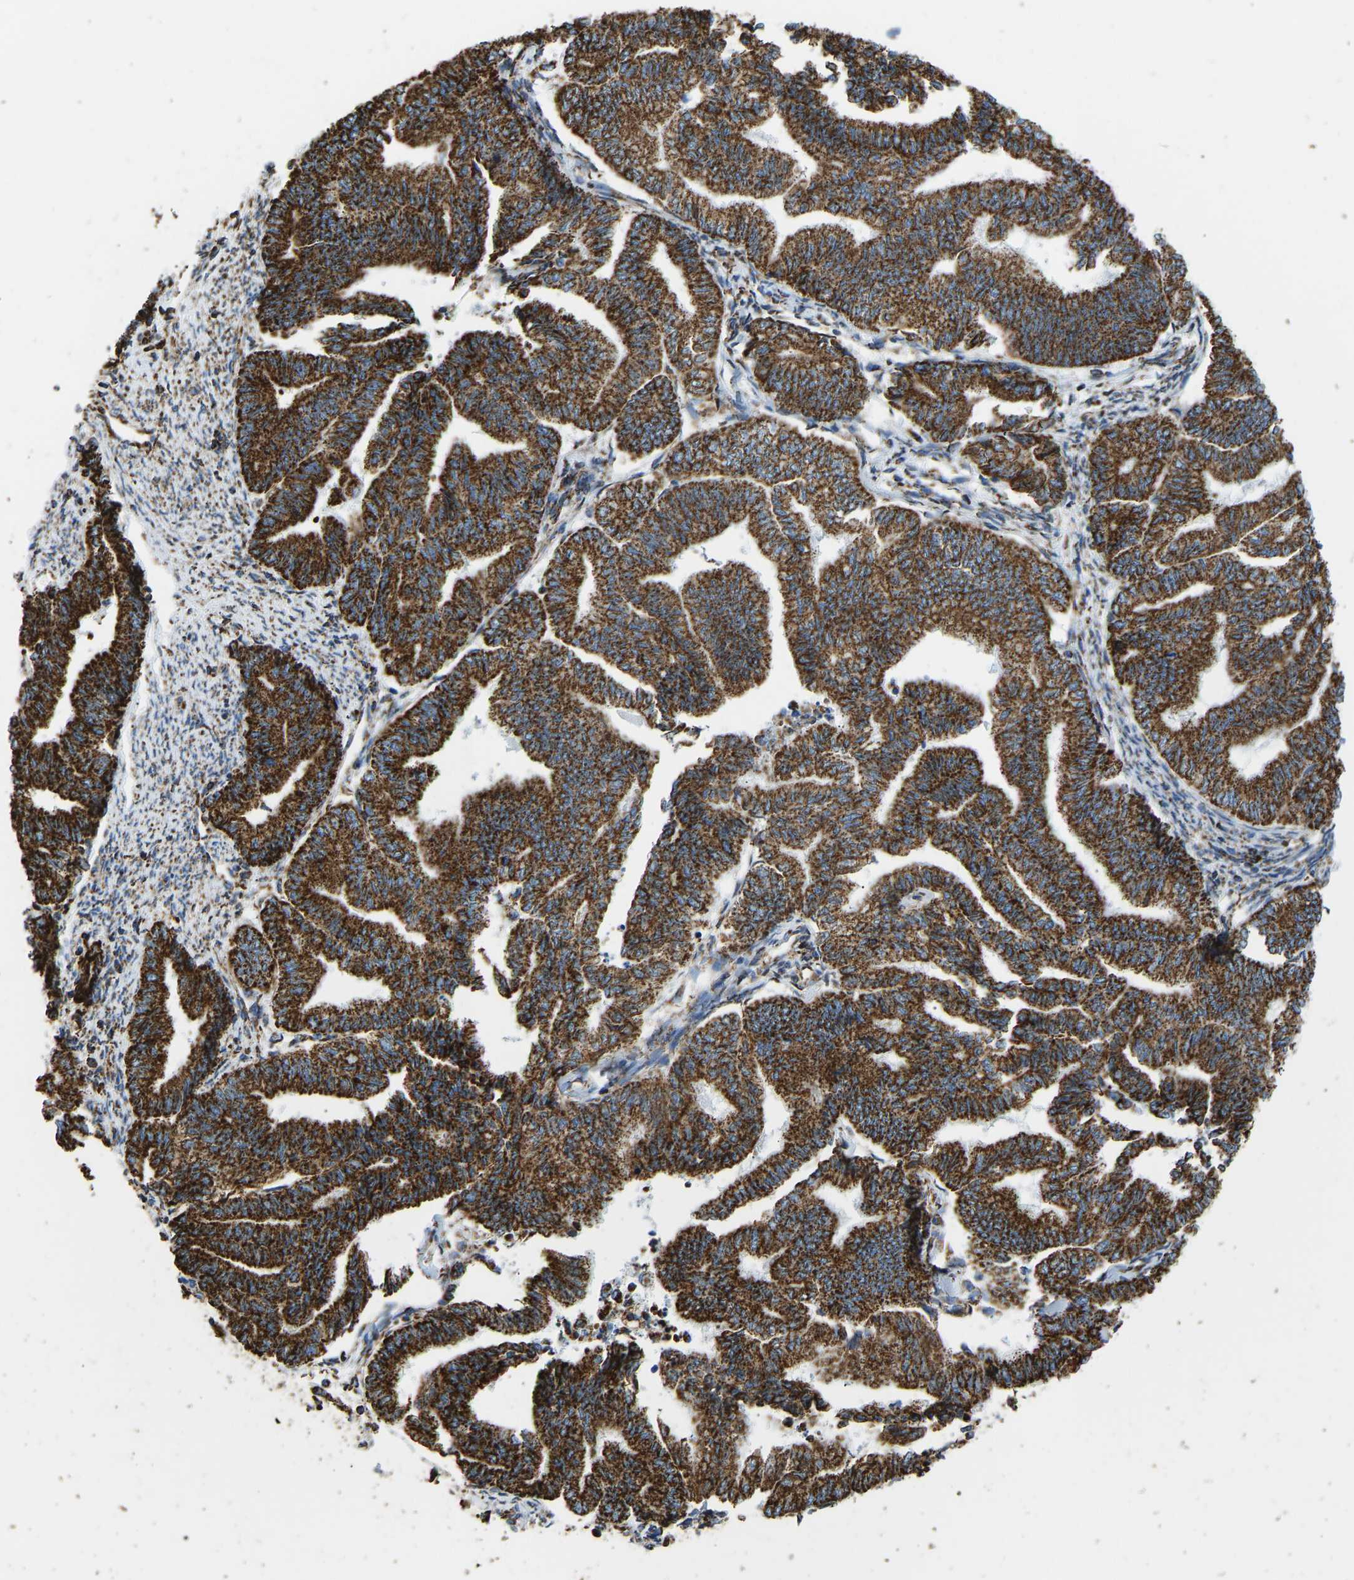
{"staining": {"intensity": "strong", "quantity": ">75%", "location": "cytoplasmic/membranous"}, "tissue": "endometrial cancer", "cell_type": "Tumor cells", "image_type": "cancer", "snomed": [{"axis": "morphology", "description": "Adenocarcinoma, NOS"}, {"axis": "topography", "description": "Endometrium"}], "caption": "A high amount of strong cytoplasmic/membranous expression is identified in approximately >75% of tumor cells in endometrial cancer tissue.", "gene": "IRX6", "patient": {"sex": "female", "age": 79}}